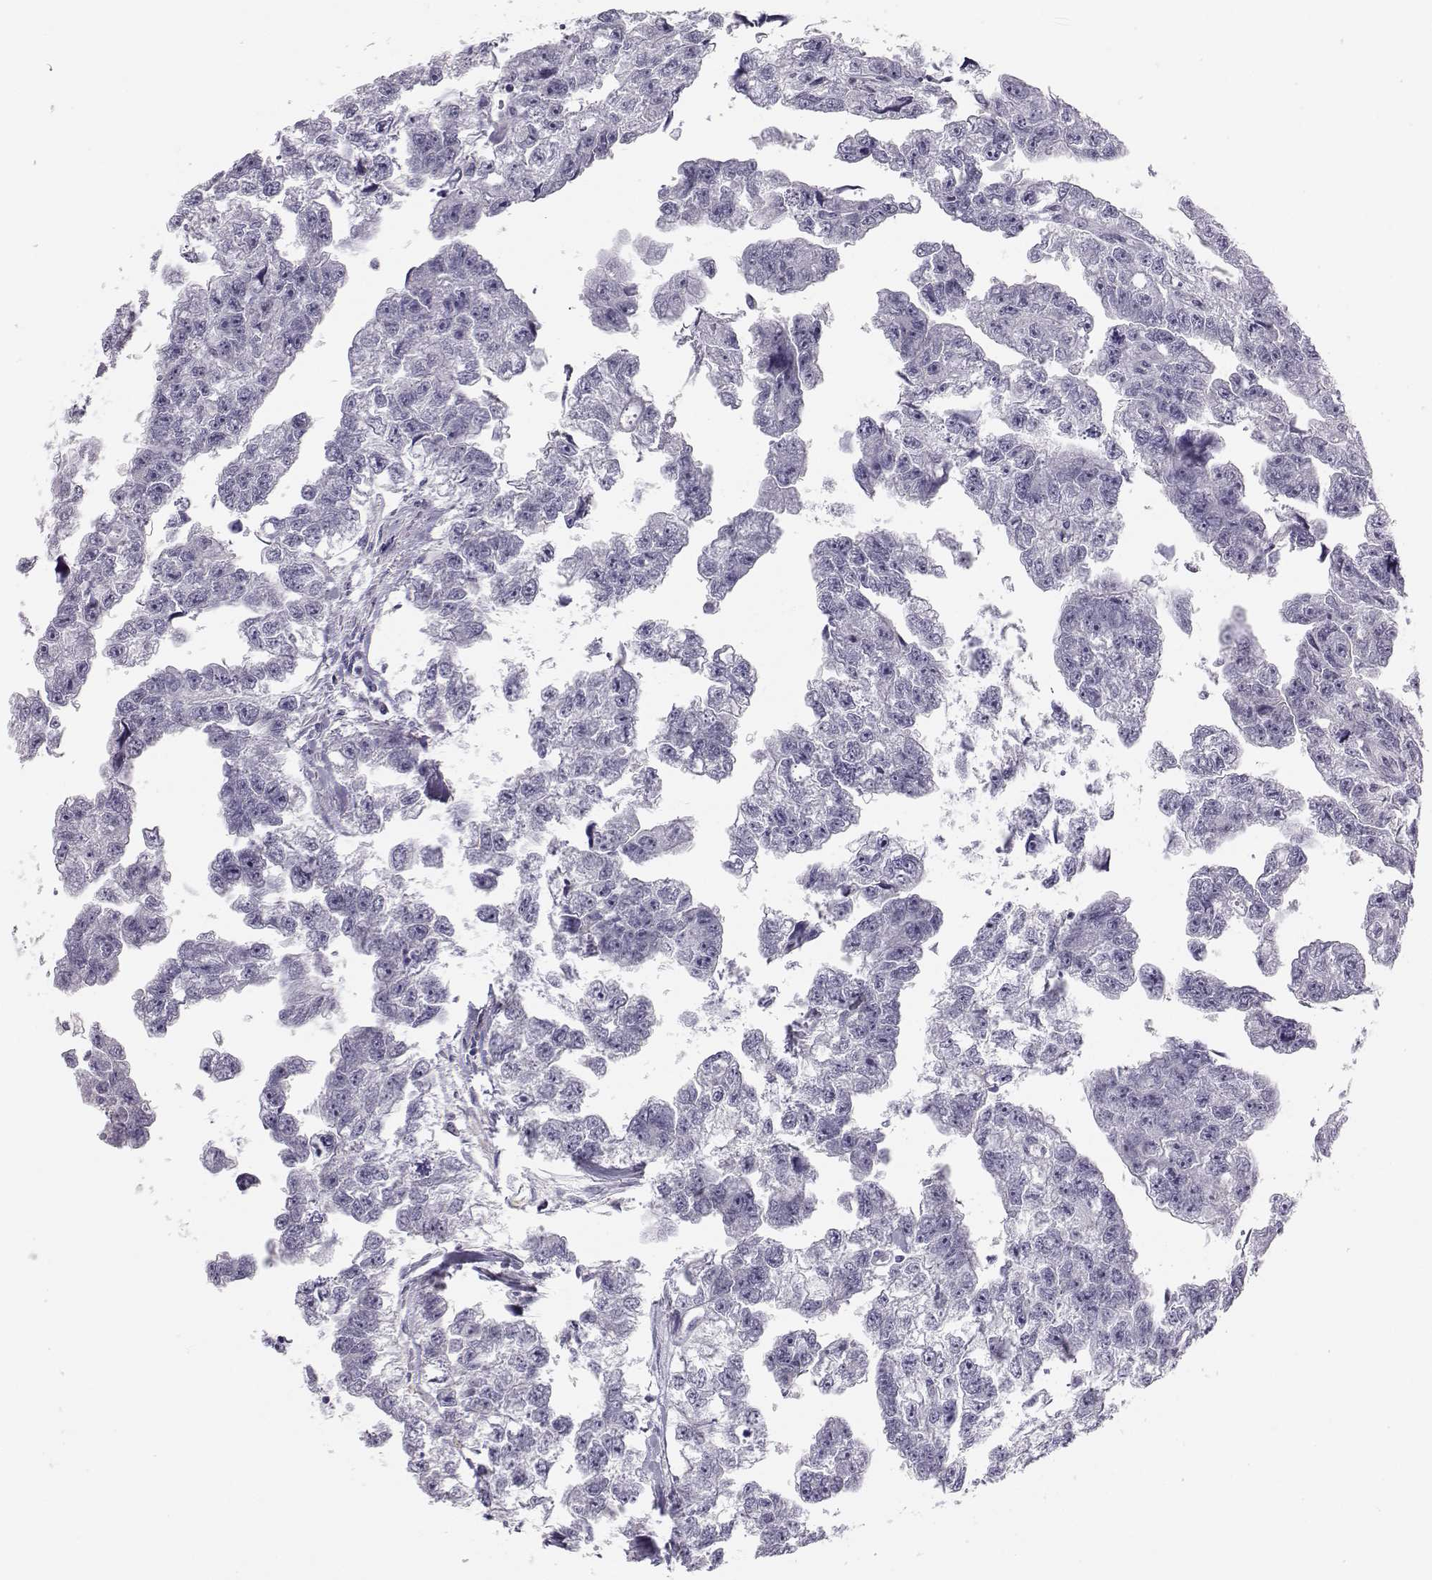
{"staining": {"intensity": "negative", "quantity": "none", "location": "none"}, "tissue": "testis cancer", "cell_type": "Tumor cells", "image_type": "cancer", "snomed": [{"axis": "morphology", "description": "Carcinoma, Embryonal, NOS"}, {"axis": "morphology", "description": "Teratoma, malignant, NOS"}, {"axis": "topography", "description": "Testis"}], "caption": "An IHC photomicrograph of embryonal carcinoma (testis) is shown. There is no staining in tumor cells of embryonal carcinoma (testis).", "gene": "ACSL6", "patient": {"sex": "male", "age": 44}}